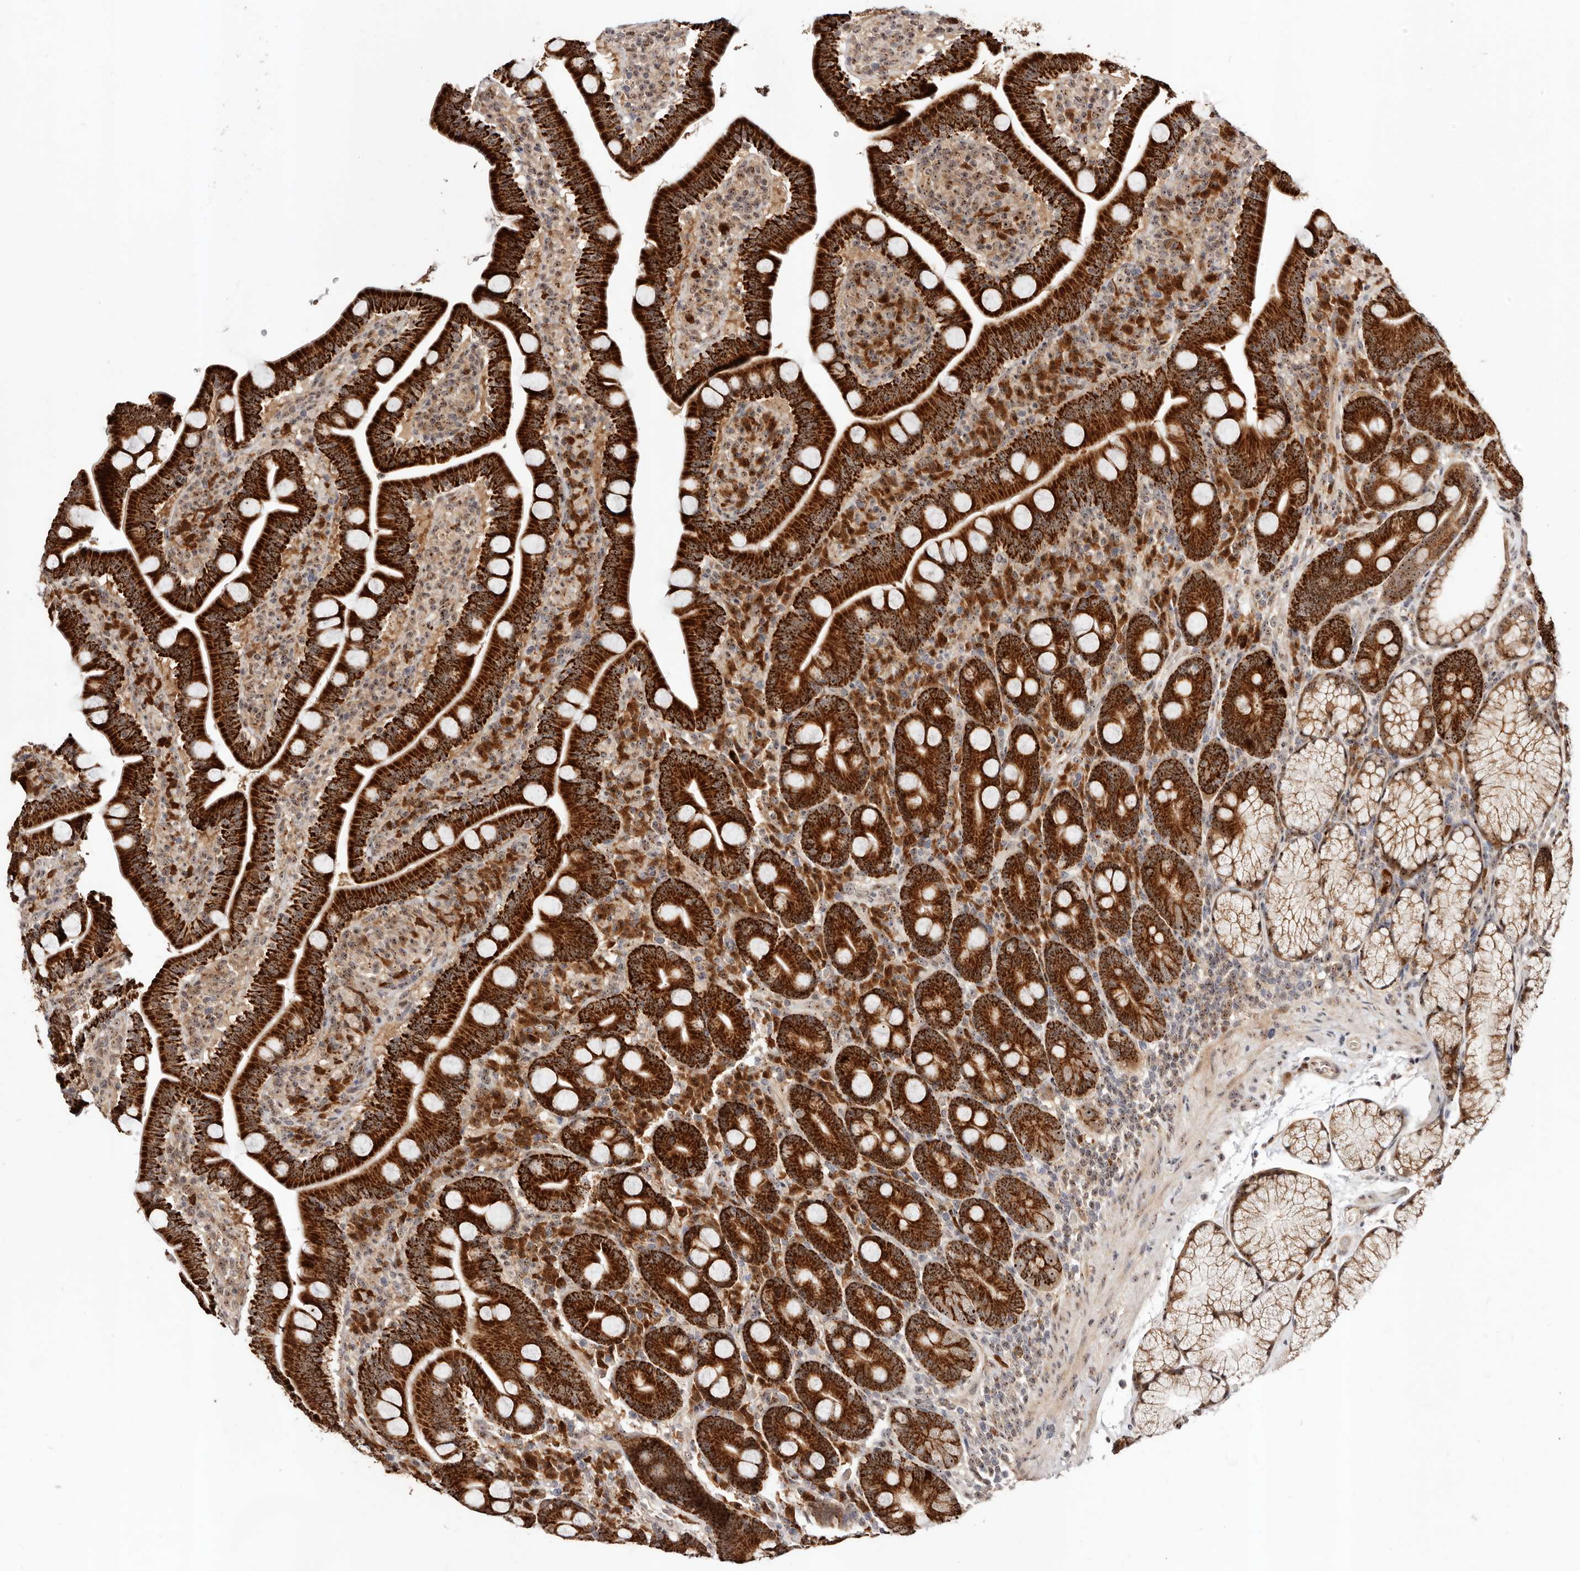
{"staining": {"intensity": "strong", "quantity": ">75%", "location": "cytoplasmic/membranous"}, "tissue": "duodenum", "cell_type": "Glandular cells", "image_type": "normal", "snomed": [{"axis": "morphology", "description": "Normal tissue, NOS"}, {"axis": "topography", "description": "Duodenum"}], "caption": "Immunohistochemical staining of normal duodenum demonstrates high levels of strong cytoplasmic/membranous positivity in approximately >75% of glandular cells.", "gene": "APOL6", "patient": {"sex": "male", "age": 35}}